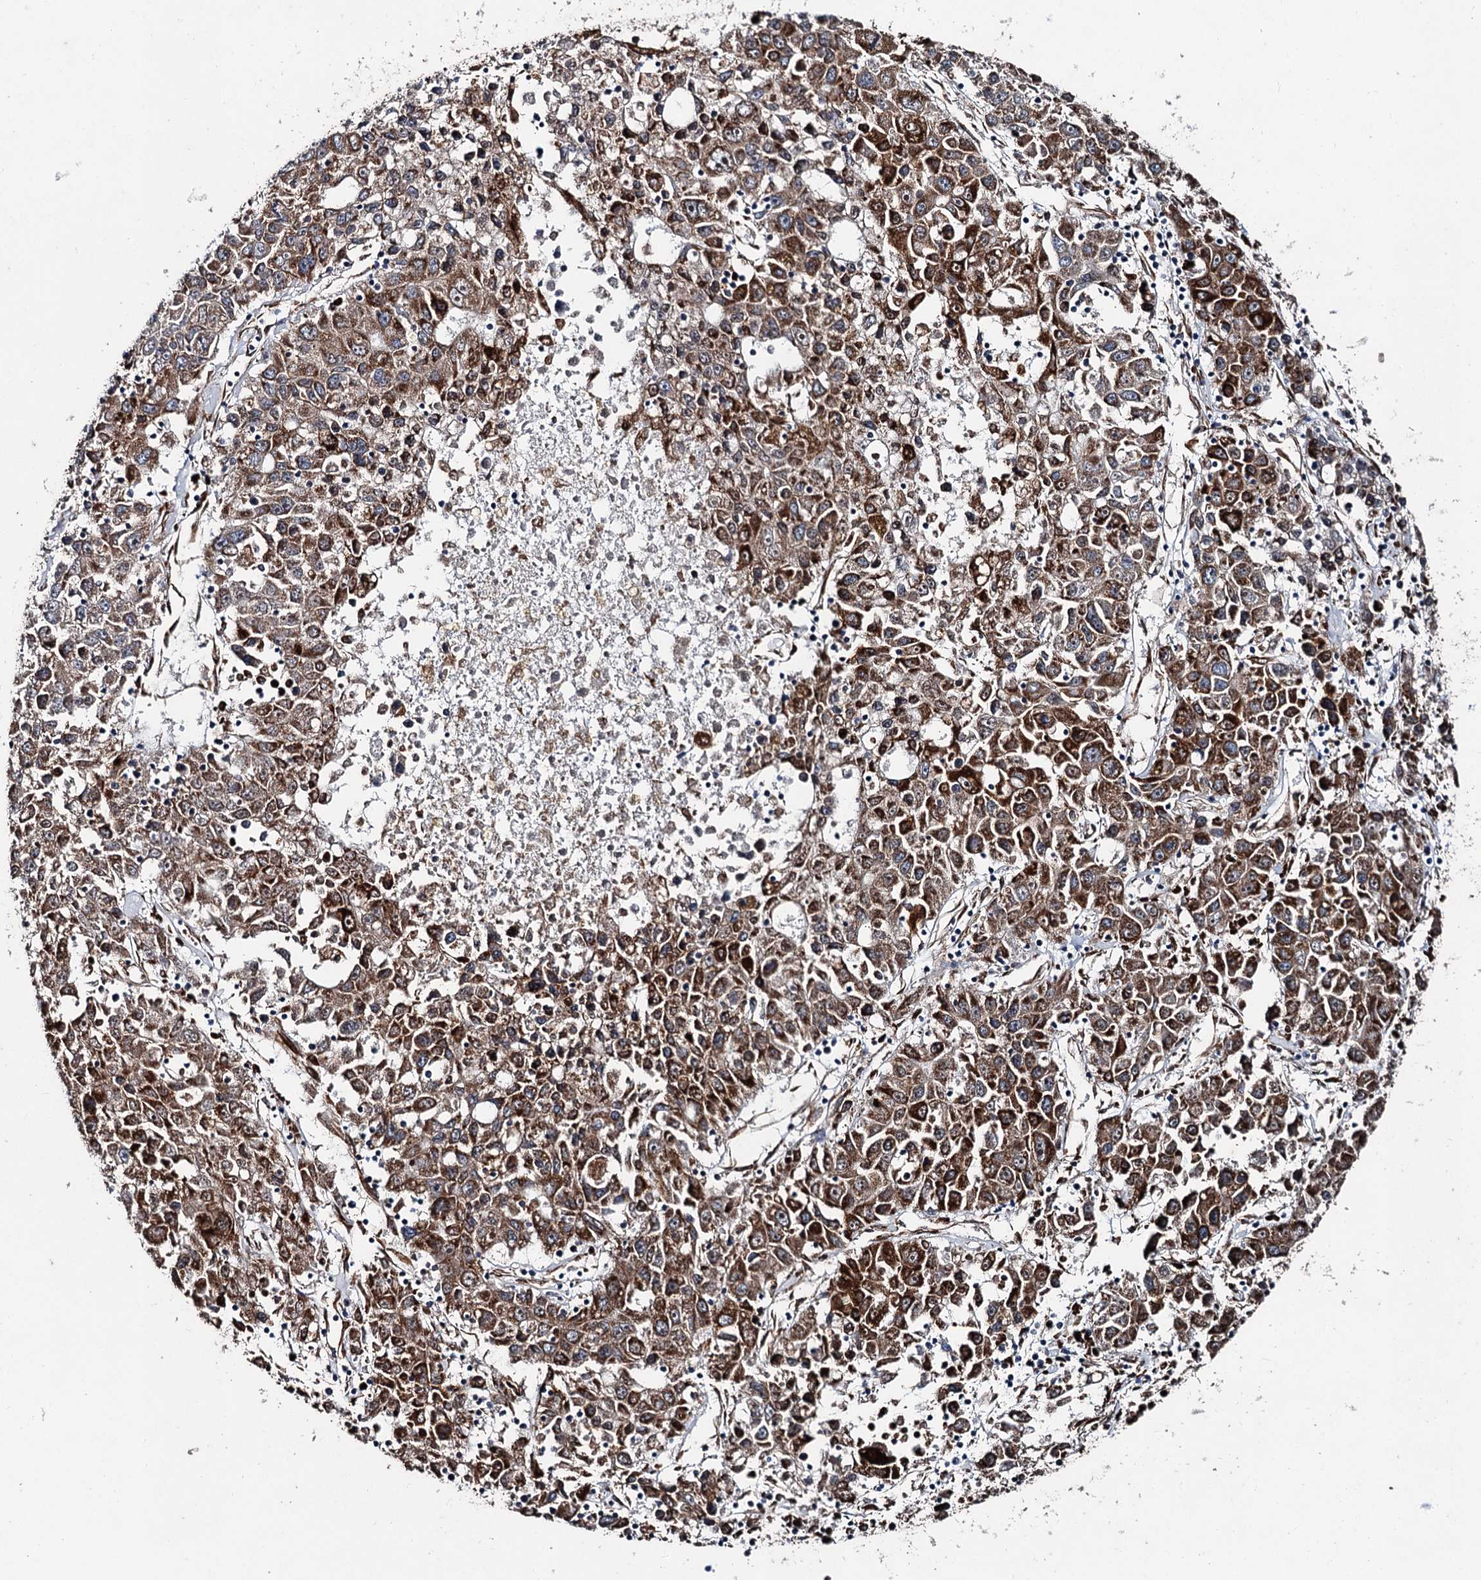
{"staining": {"intensity": "strong", "quantity": ">75%", "location": "cytoplasmic/membranous"}, "tissue": "liver cancer", "cell_type": "Tumor cells", "image_type": "cancer", "snomed": [{"axis": "morphology", "description": "Carcinoma, Hepatocellular, NOS"}, {"axis": "topography", "description": "Liver"}], "caption": "A high amount of strong cytoplasmic/membranous expression is appreciated in approximately >75% of tumor cells in liver cancer (hepatocellular carcinoma) tissue. Using DAB (3,3'-diaminobenzidine) (brown) and hematoxylin (blue) stains, captured at high magnification using brightfield microscopy.", "gene": "DDIAS", "patient": {"sex": "male", "age": 49}}